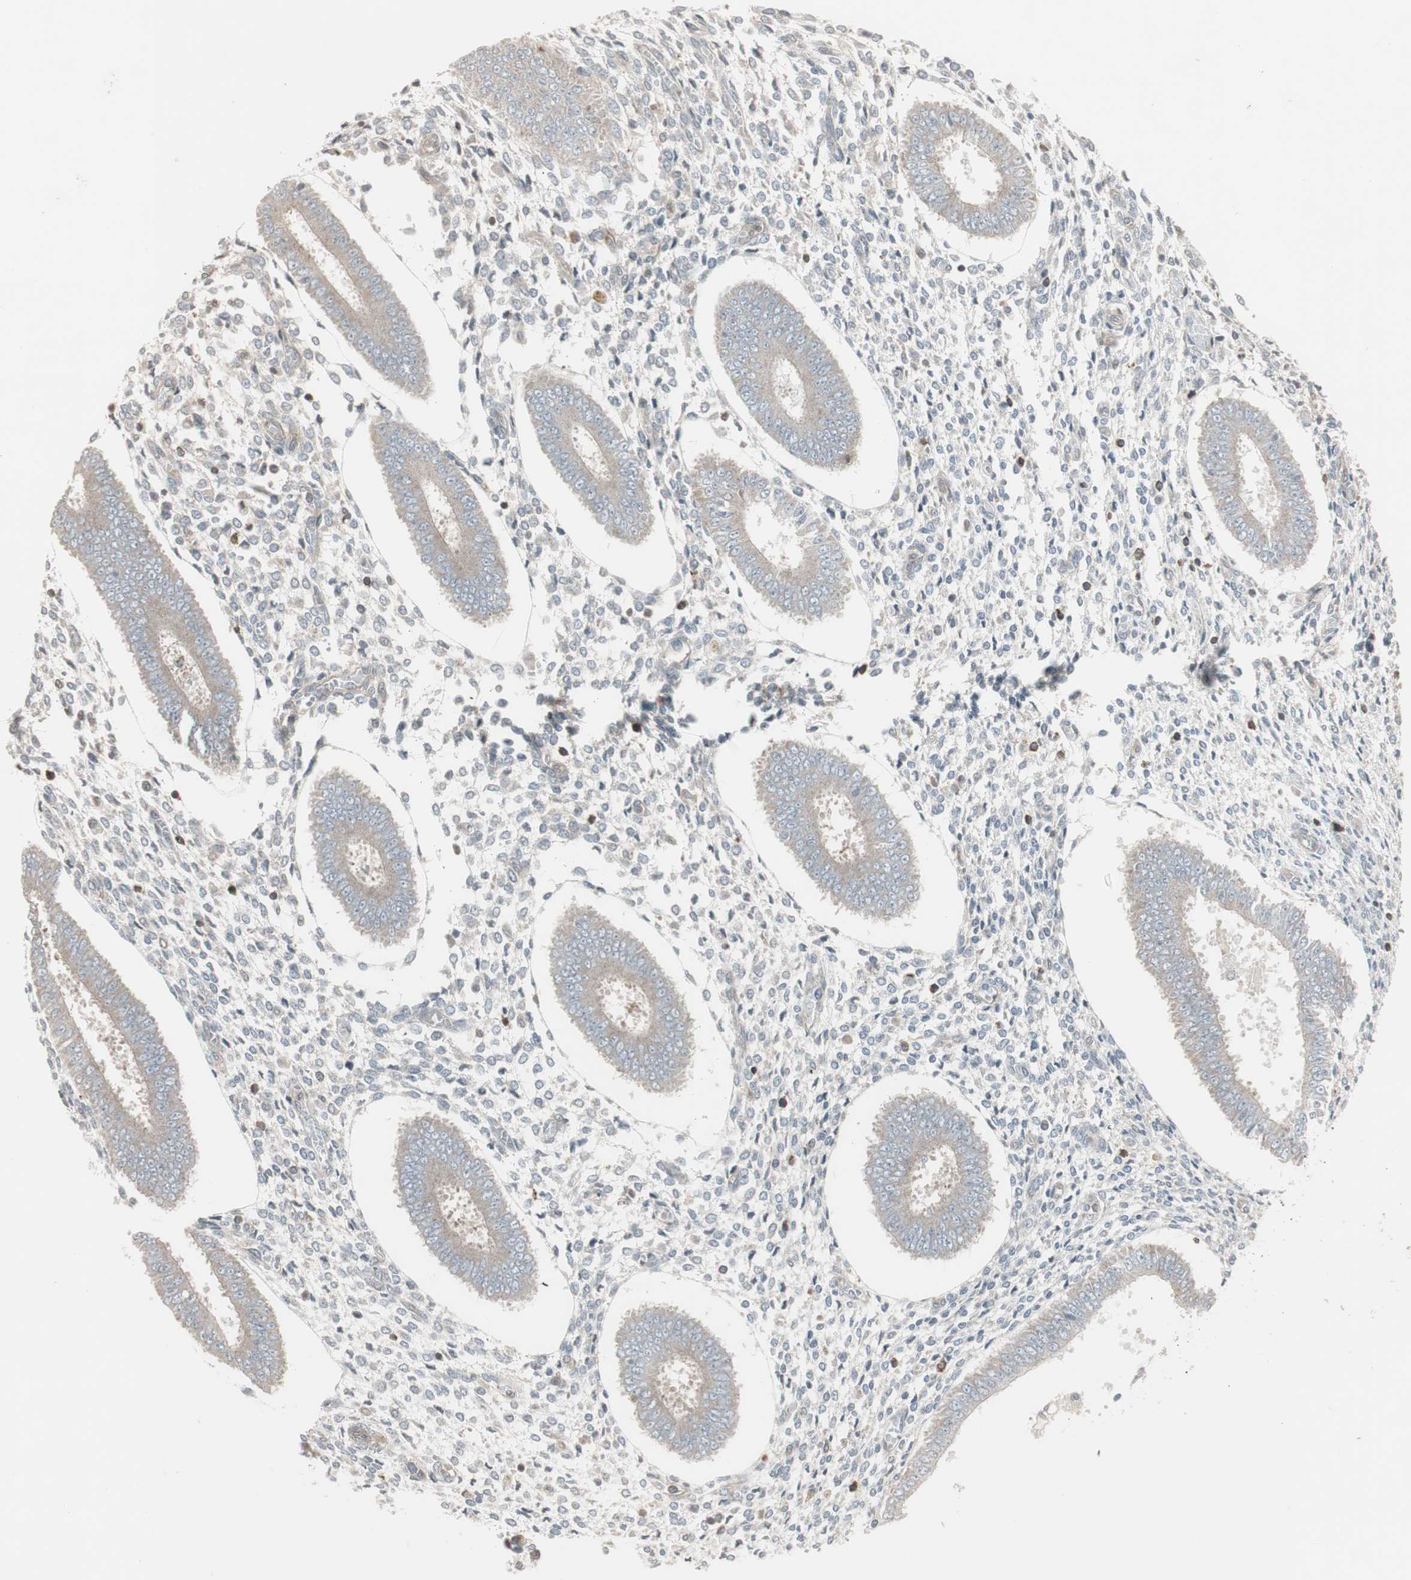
{"staining": {"intensity": "negative", "quantity": "none", "location": "none"}, "tissue": "endometrium", "cell_type": "Cells in endometrial stroma", "image_type": "normal", "snomed": [{"axis": "morphology", "description": "Normal tissue, NOS"}, {"axis": "topography", "description": "Endometrium"}], "caption": "Immunohistochemistry (IHC) histopathology image of benign endometrium stained for a protein (brown), which shows no staining in cells in endometrial stroma. (DAB IHC with hematoxylin counter stain).", "gene": "ARHGEF1", "patient": {"sex": "female", "age": 35}}